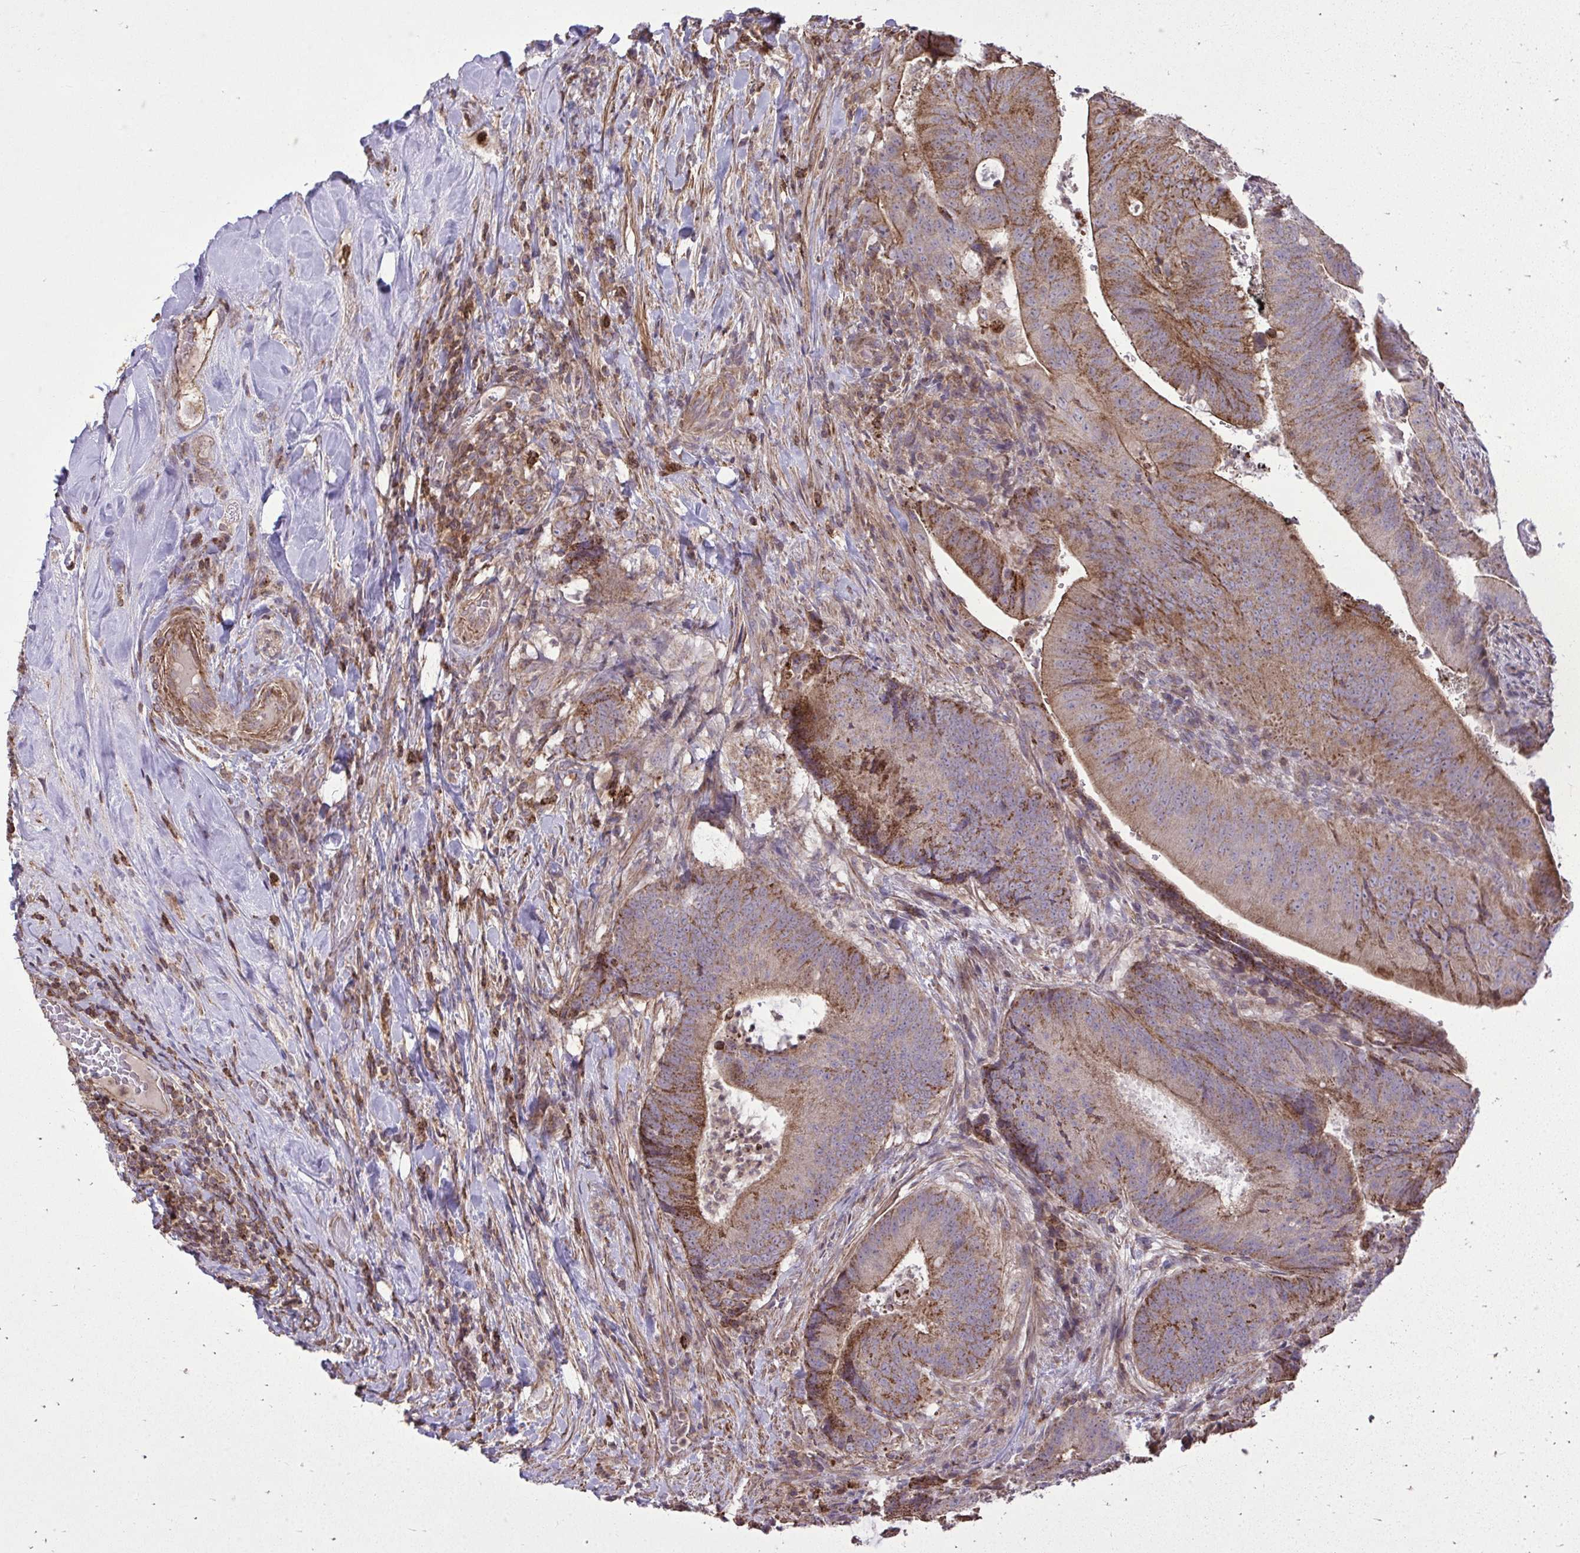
{"staining": {"intensity": "strong", "quantity": ">75%", "location": "cytoplasmic/membranous"}, "tissue": "colorectal cancer", "cell_type": "Tumor cells", "image_type": "cancer", "snomed": [{"axis": "morphology", "description": "Adenocarcinoma, NOS"}, {"axis": "topography", "description": "Colon"}], "caption": "Immunohistochemistry (DAB (3,3'-diaminobenzidine)) staining of human colorectal adenocarcinoma shows strong cytoplasmic/membranous protein positivity in about >75% of tumor cells.", "gene": "SLC7A5", "patient": {"sex": "female", "age": 43}}